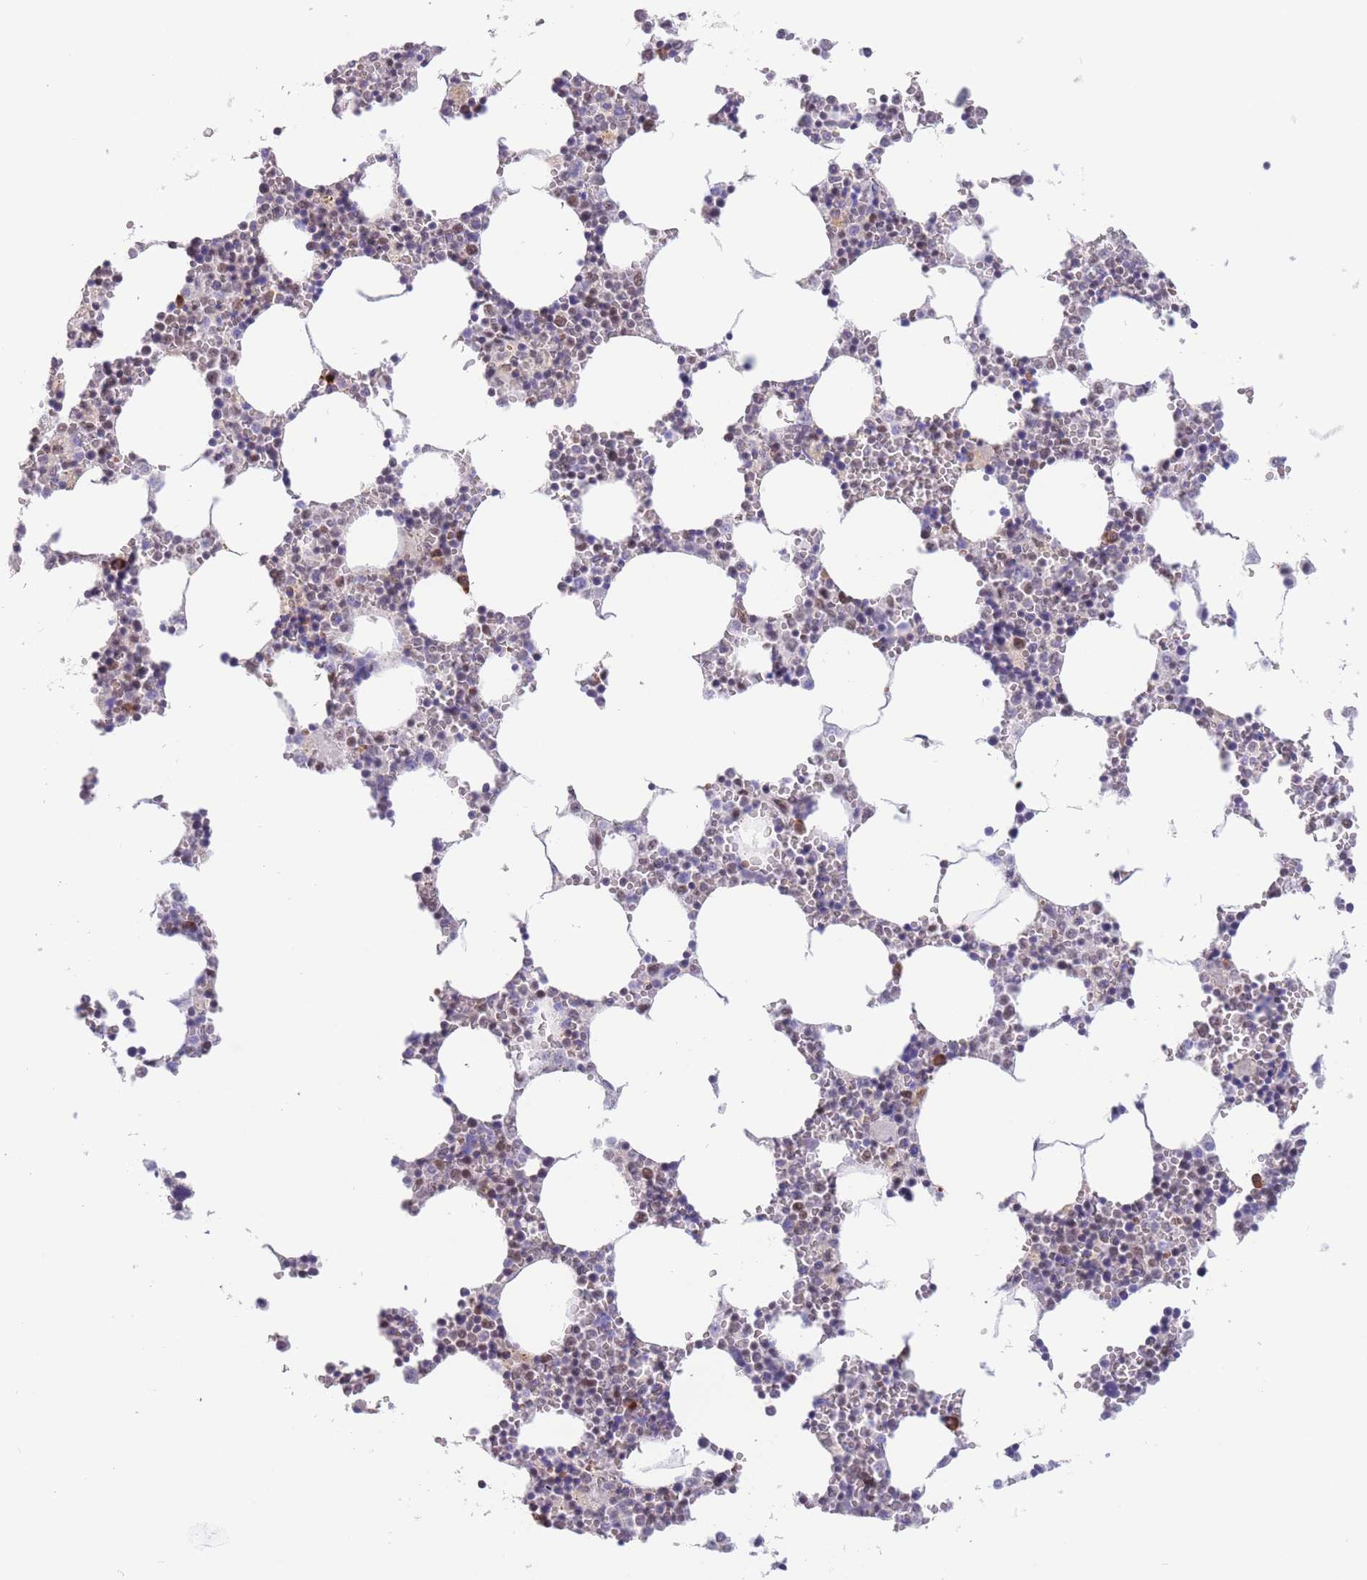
{"staining": {"intensity": "strong", "quantity": "<25%", "location": "cytoplasmic/membranous"}, "tissue": "bone marrow", "cell_type": "Hematopoietic cells", "image_type": "normal", "snomed": [{"axis": "morphology", "description": "Normal tissue, NOS"}, {"axis": "topography", "description": "Bone marrow"}], "caption": "Bone marrow stained for a protein (brown) displays strong cytoplasmic/membranous positive positivity in about <25% of hematopoietic cells.", "gene": "SMAD9", "patient": {"sex": "female", "age": 64}}